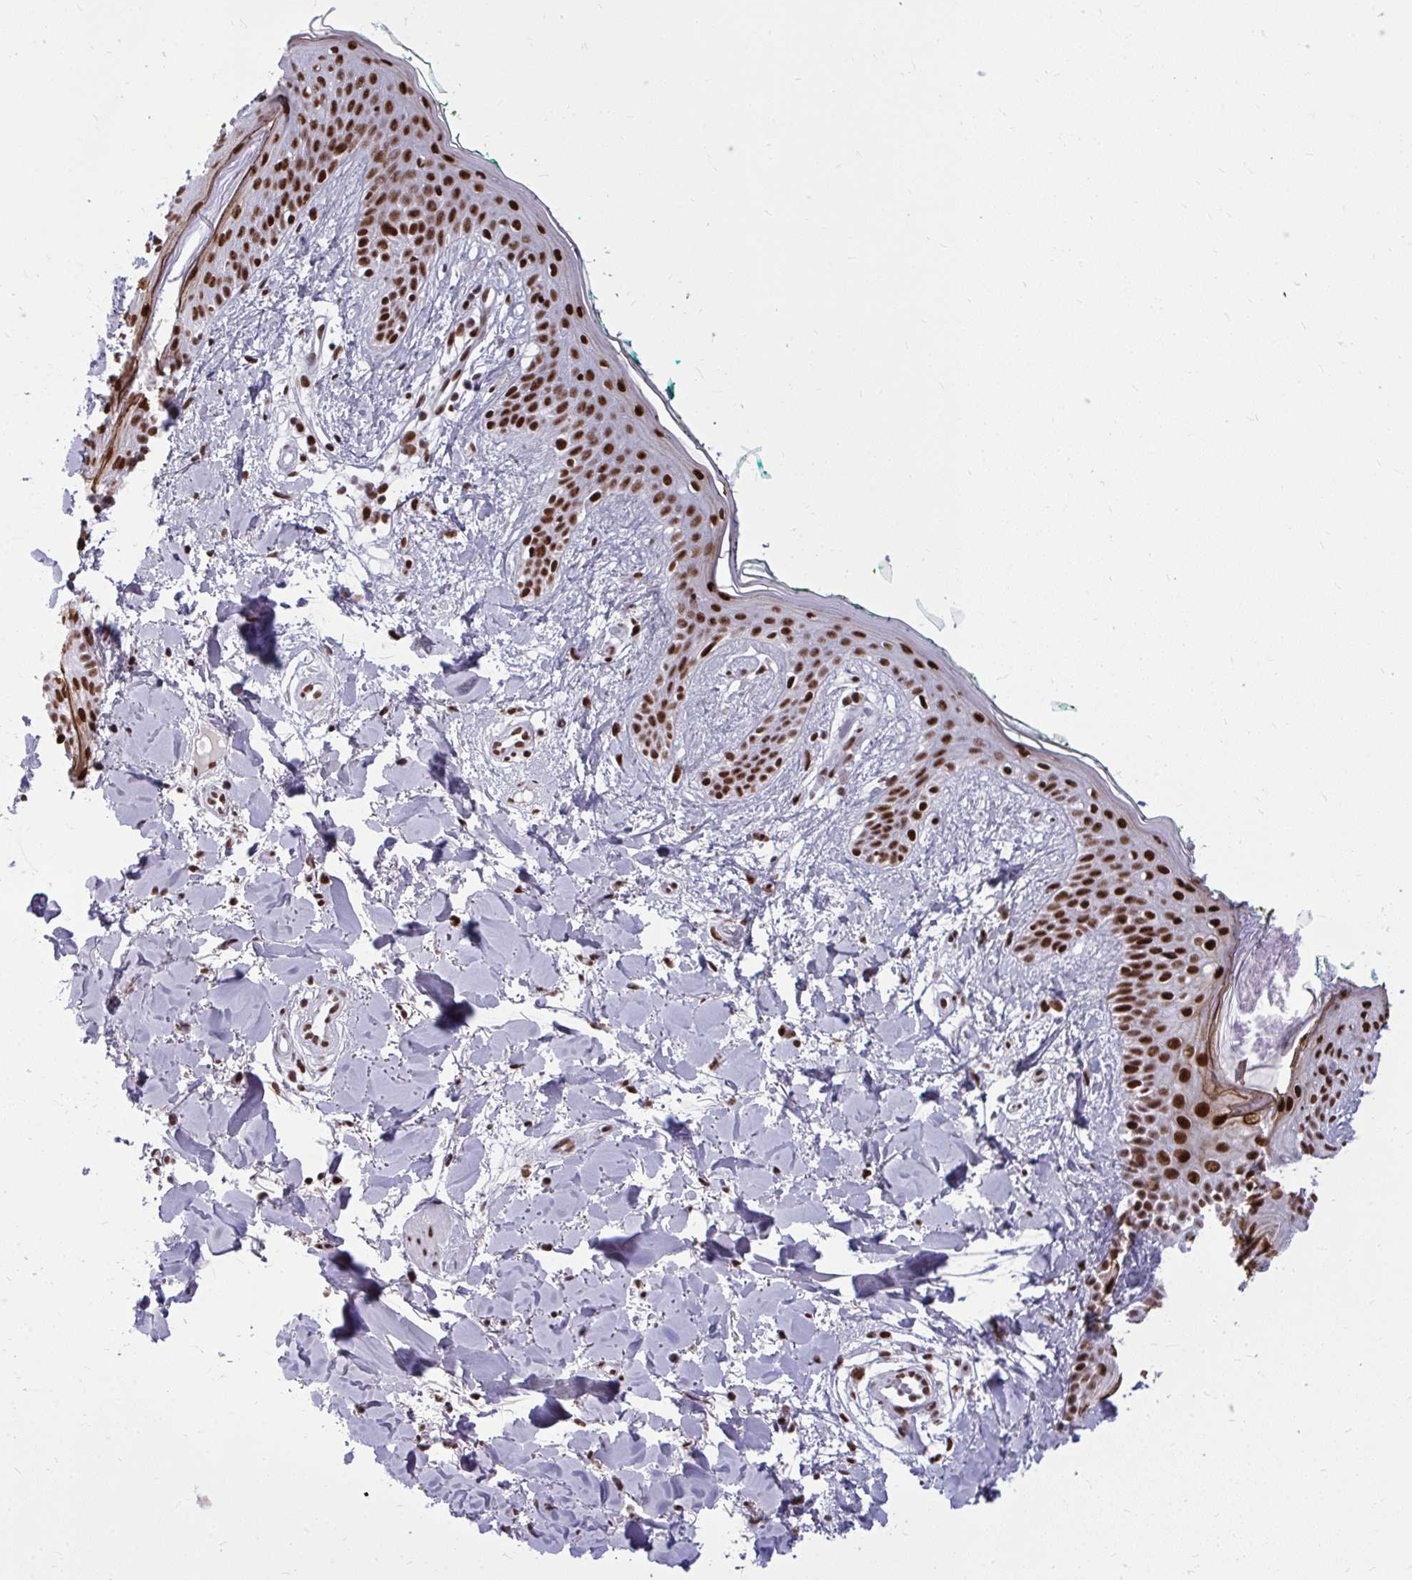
{"staining": {"intensity": "strong", "quantity": ">75%", "location": "nuclear"}, "tissue": "skin", "cell_type": "Fibroblasts", "image_type": "normal", "snomed": [{"axis": "morphology", "description": "Normal tissue, NOS"}, {"axis": "topography", "description": "Skin"}], "caption": "Immunohistochemistry photomicrograph of normal skin: skin stained using immunohistochemistry exhibits high levels of strong protein expression localized specifically in the nuclear of fibroblasts, appearing as a nuclear brown color.", "gene": "CDYL", "patient": {"sex": "female", "age": 34}}